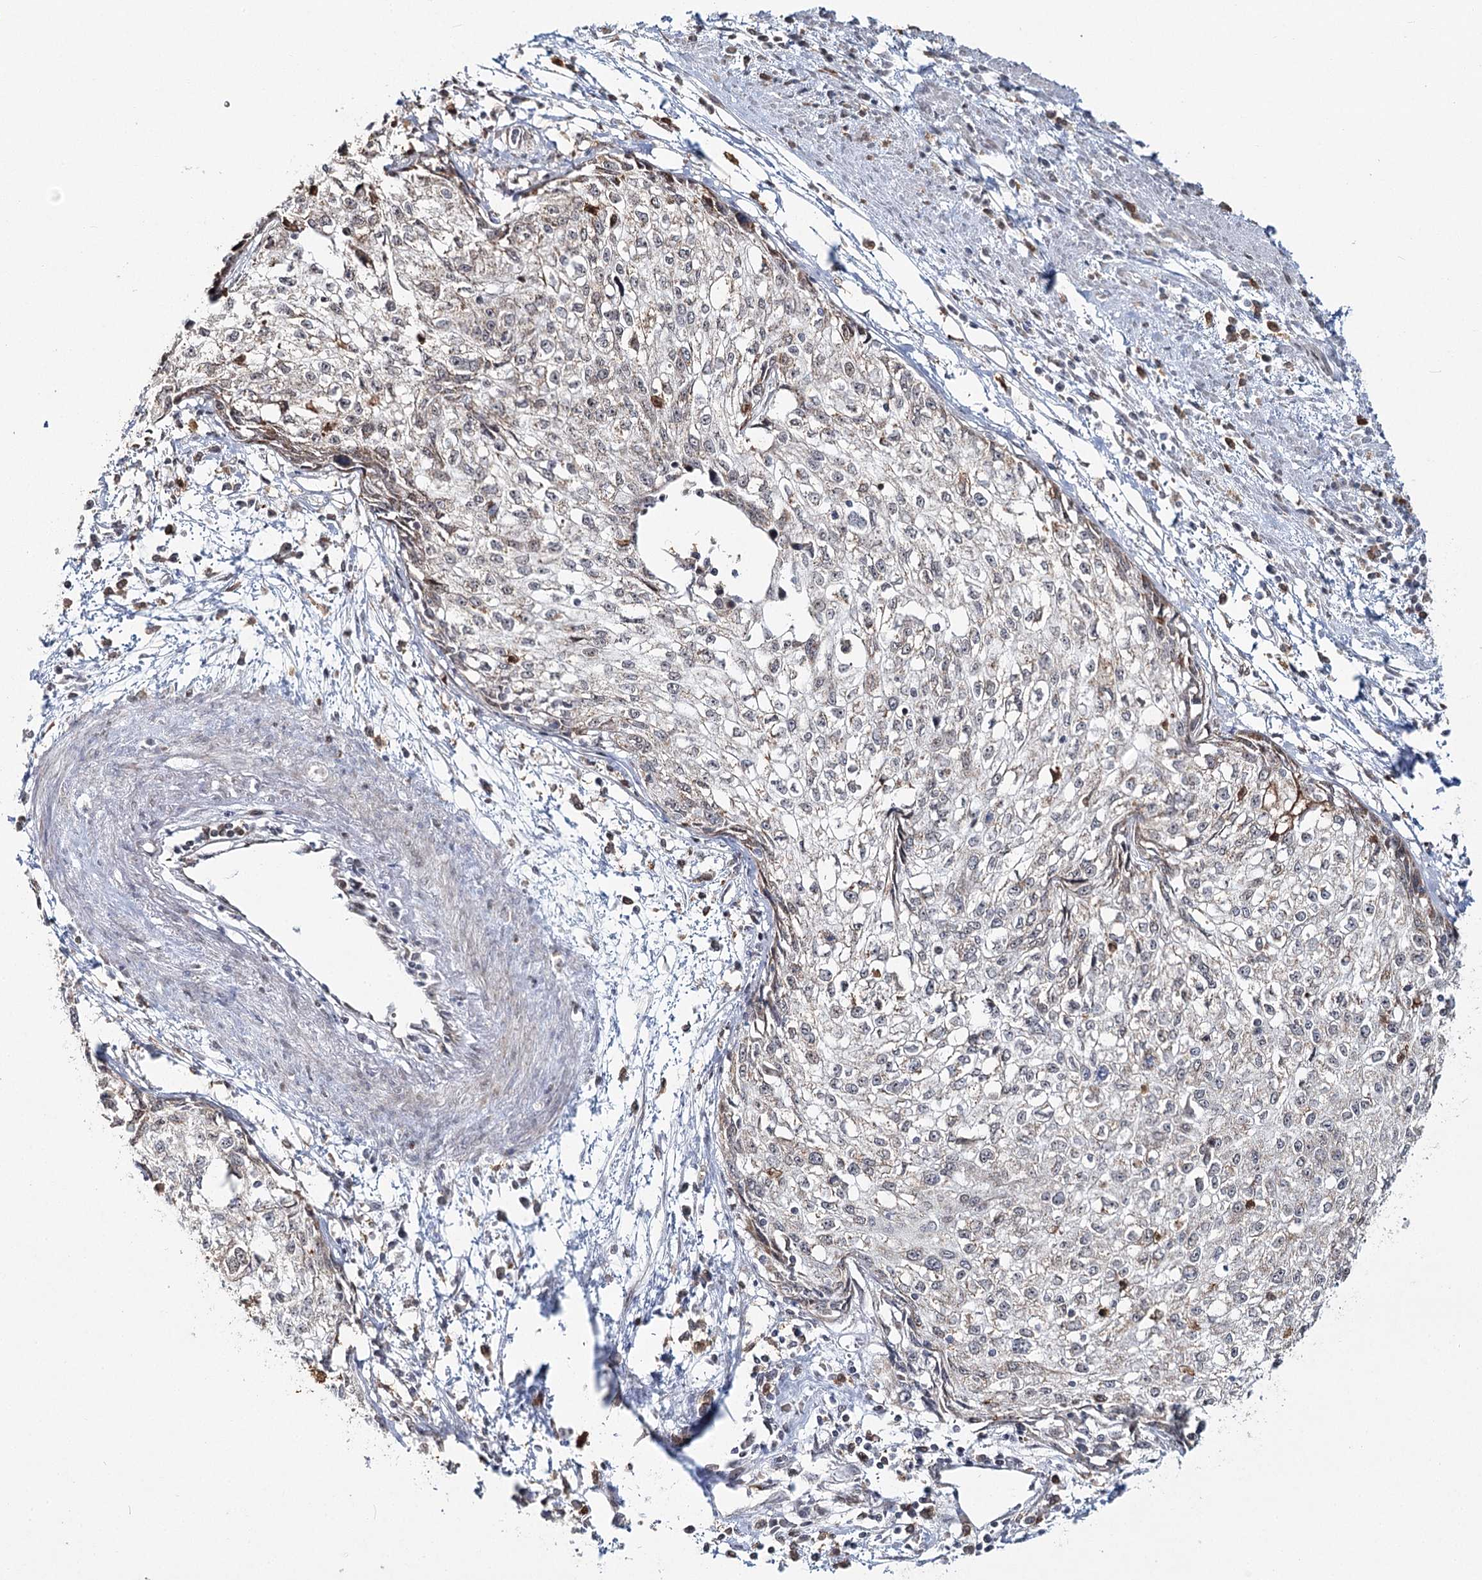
{"staining": {"intensity": "weak", "quantity": "<25%", "location": "cytoplasmic/membranous"}, "tissue": "cervical cancer", "cell_type": "Tumor cells", "image_type": "cancer", "snomed": [{"axis": "morphology", "description": "Squamous cell carcinoma, NOS"}, {"axis": "topography", "description": "Cervix"}], "caption": "Immunohistochemistry photomicrograph of neoplastic tissue: cervical squamous cell carcinoma stained with DAB reveals no significant protein expression in tumor cells. (DAB (3,3'-diaminobenzidine) immunohistochemistry (IHC), high magnification).", "gene": "ATAD1", "patient": {"sex": "female", "age": 57}}